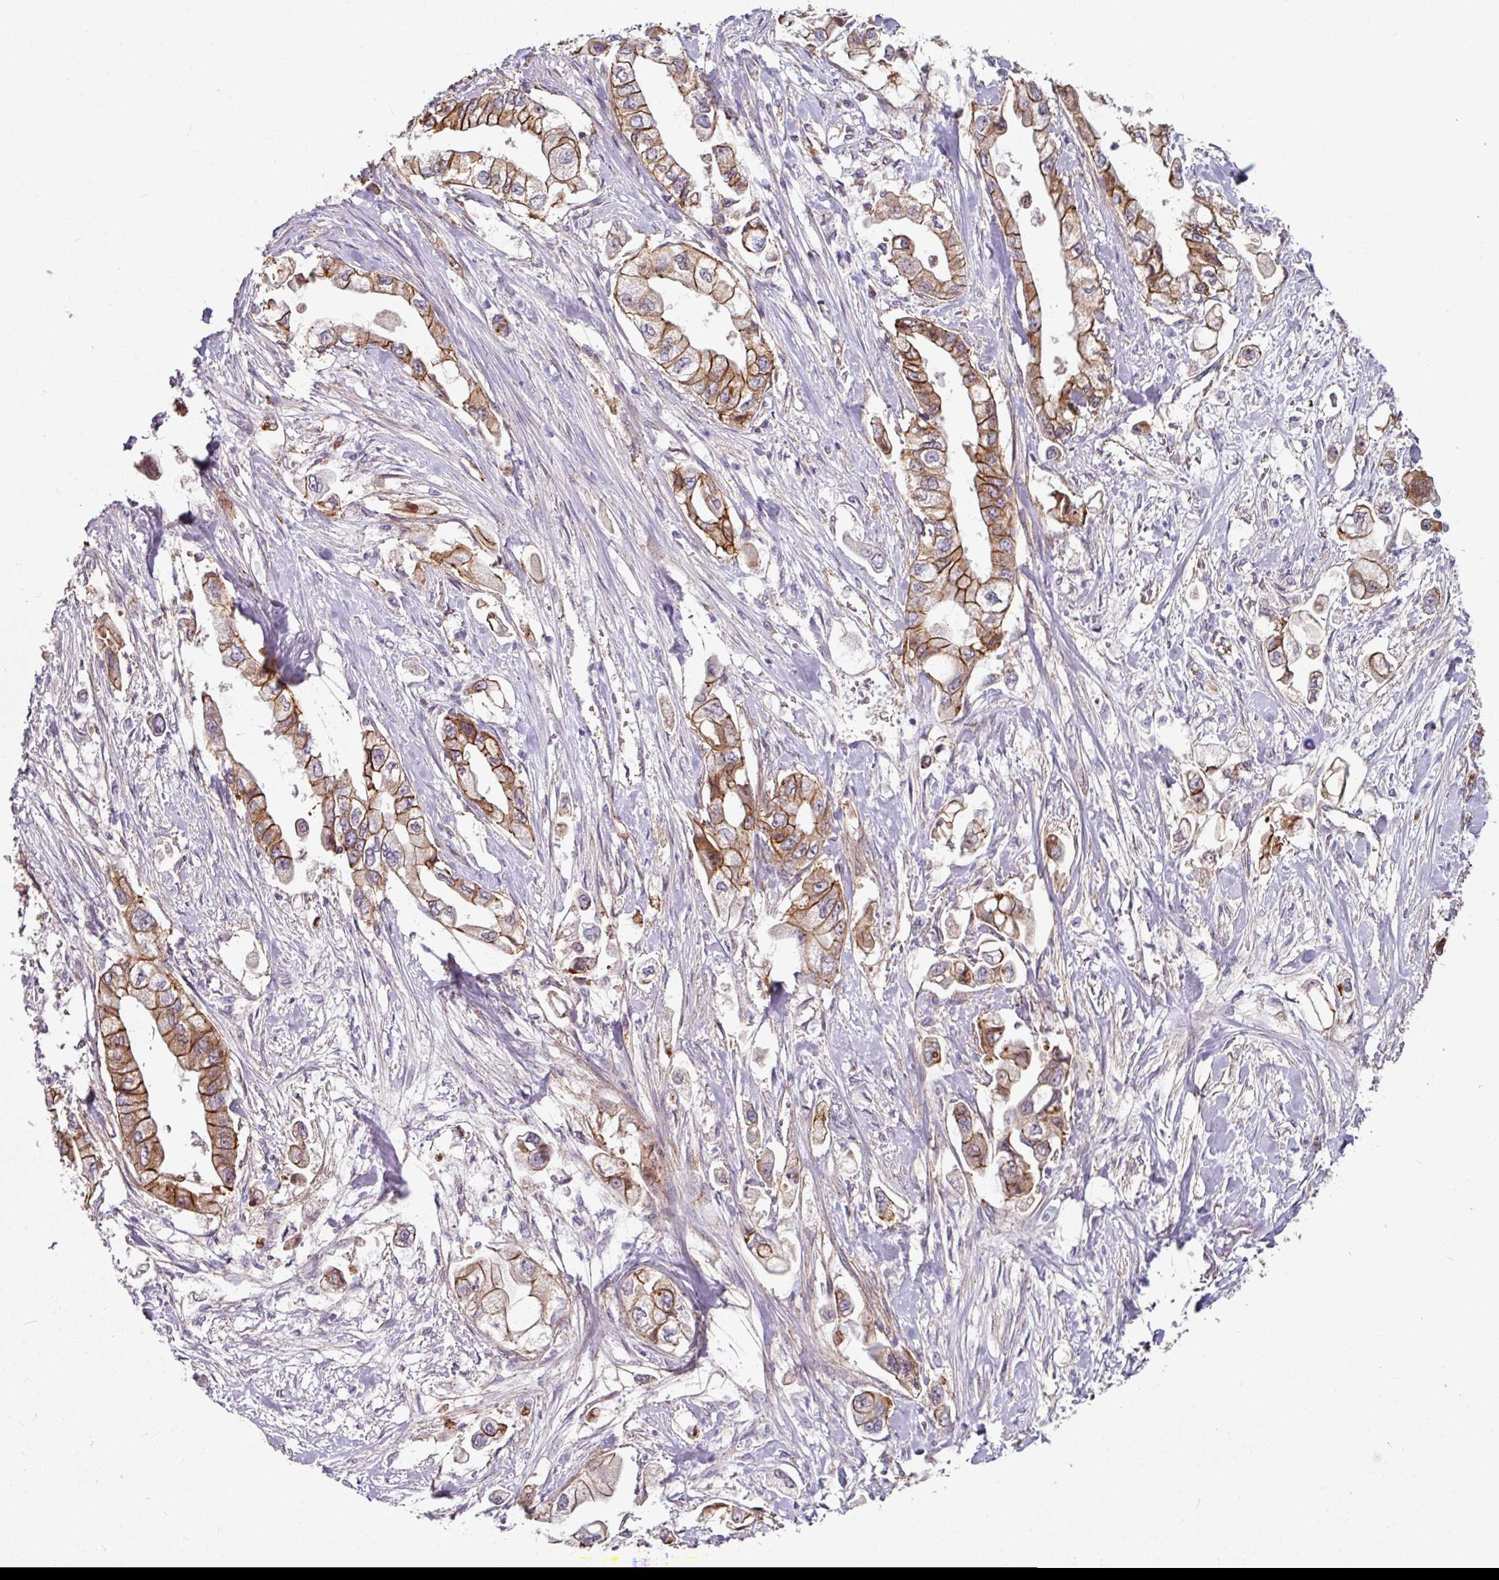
{"staining": {"intensity": "moderate", "quantity": ">75%", "location": "cytoplasmic/membranous"}, "tissue": "stomach cancer", "cell_type": "Tumor cells", "image_type": "cancer", "snomed": [{"axis": "morphology", "description": "Adenocarcinoma, NOS"}, {"axis": "topography", "description": "Stomach"}], "caption": "Protein staining of stomach adenocarcinoma tissue shows moderate cytoplasmic/membranous expression in approximately >75% of tumor cells.", "gene": "JUP", "patient": {"sex": "male", "age": 62}}